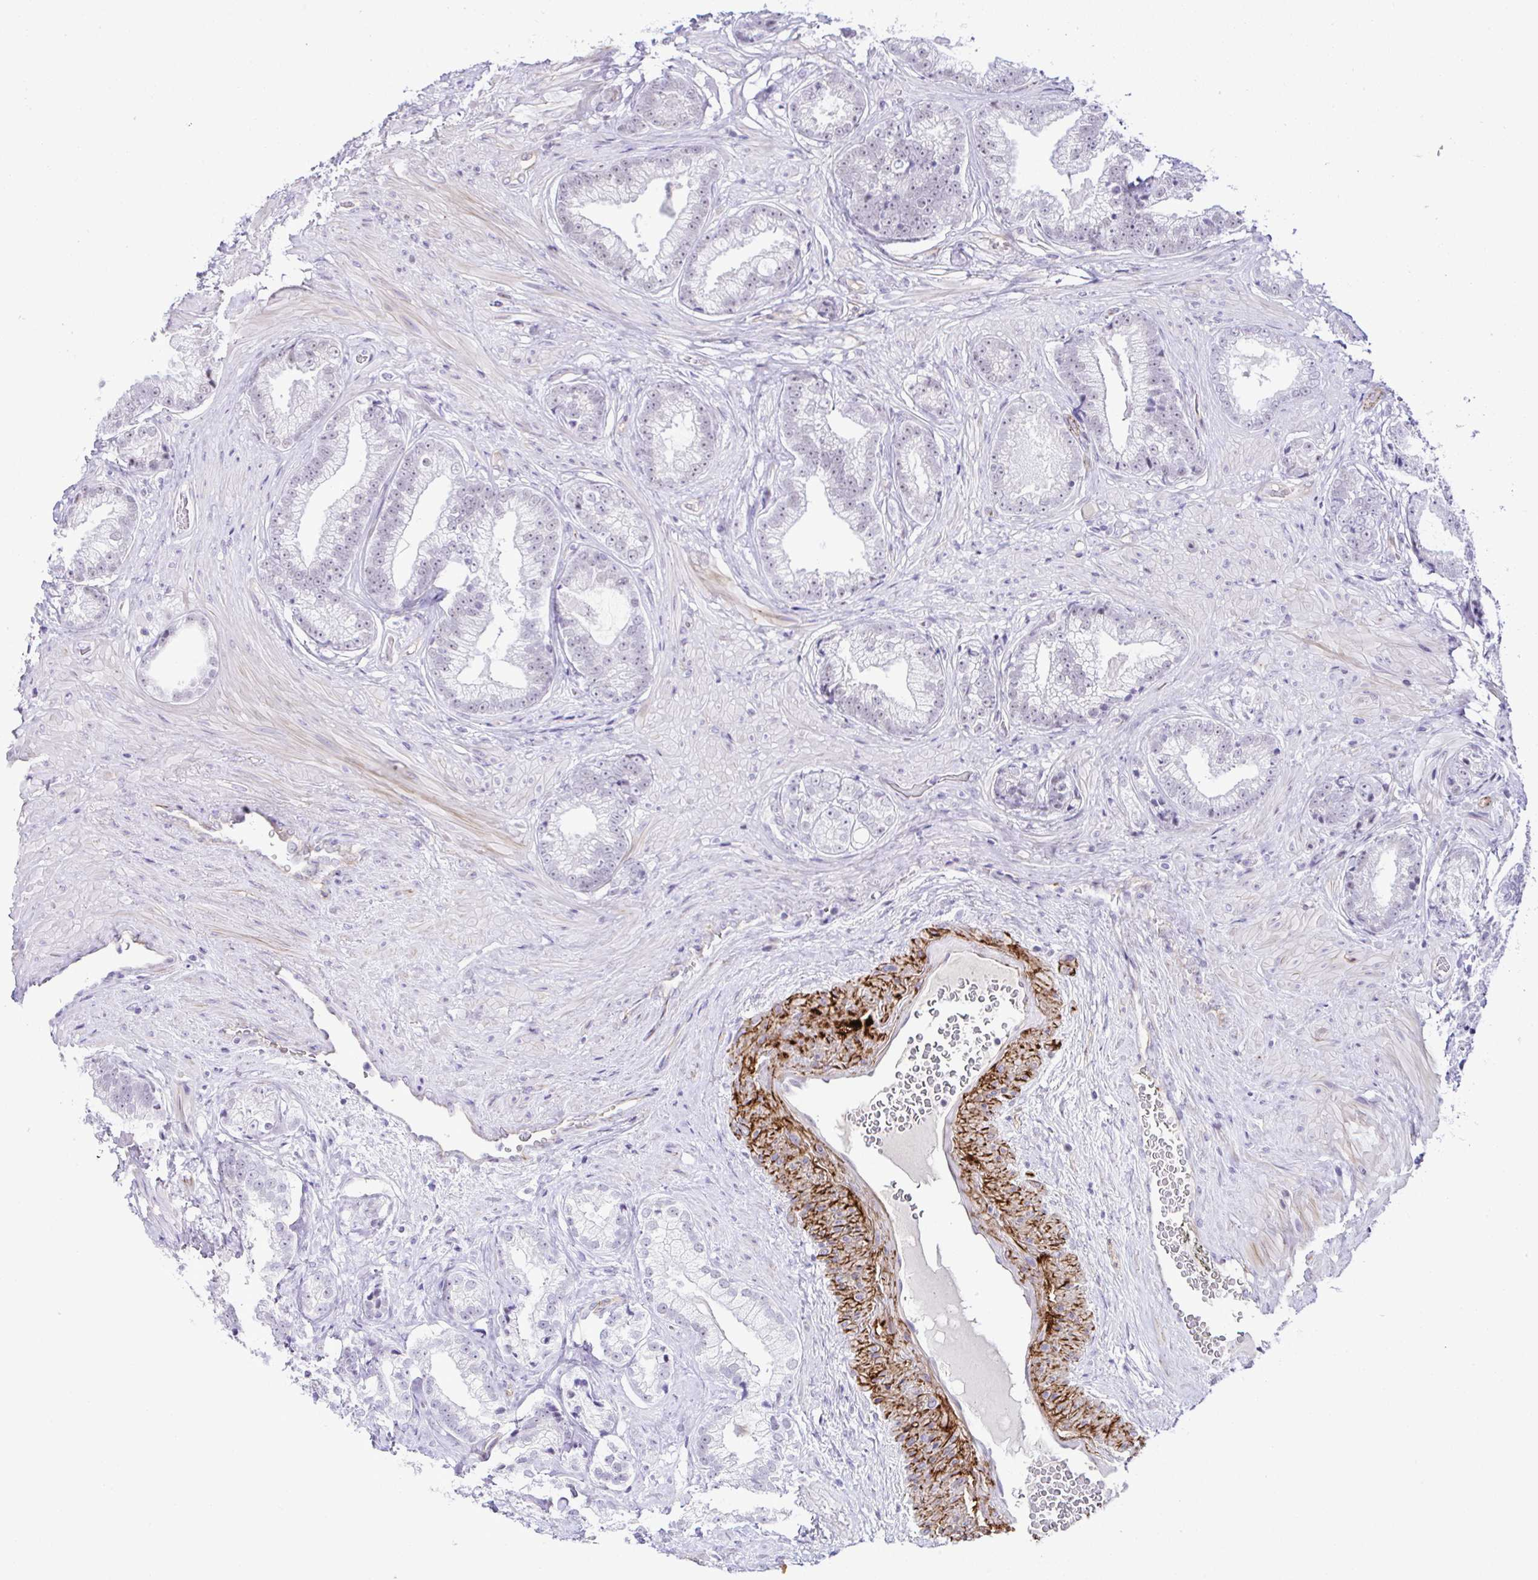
{"staining": {"intensity": "negative", "quantity": "none", "location": "none"}, "tissue": "prostate cancer", "cell_type": "Tumor cells", "image_type": "cancer", "snomed": [{"axis": "morphology", "description": "Adenocarcinoma, Low grade"}, {"axis": "topography", "description": "Prostate"}], "caption": "Prostate adenocarcinoma (low-grade) was stained to show a protein in brown. There is no significant positivity in tumor cells.", "gene": "FBXO34", "patient": {"sex": "male", "age": 61}}